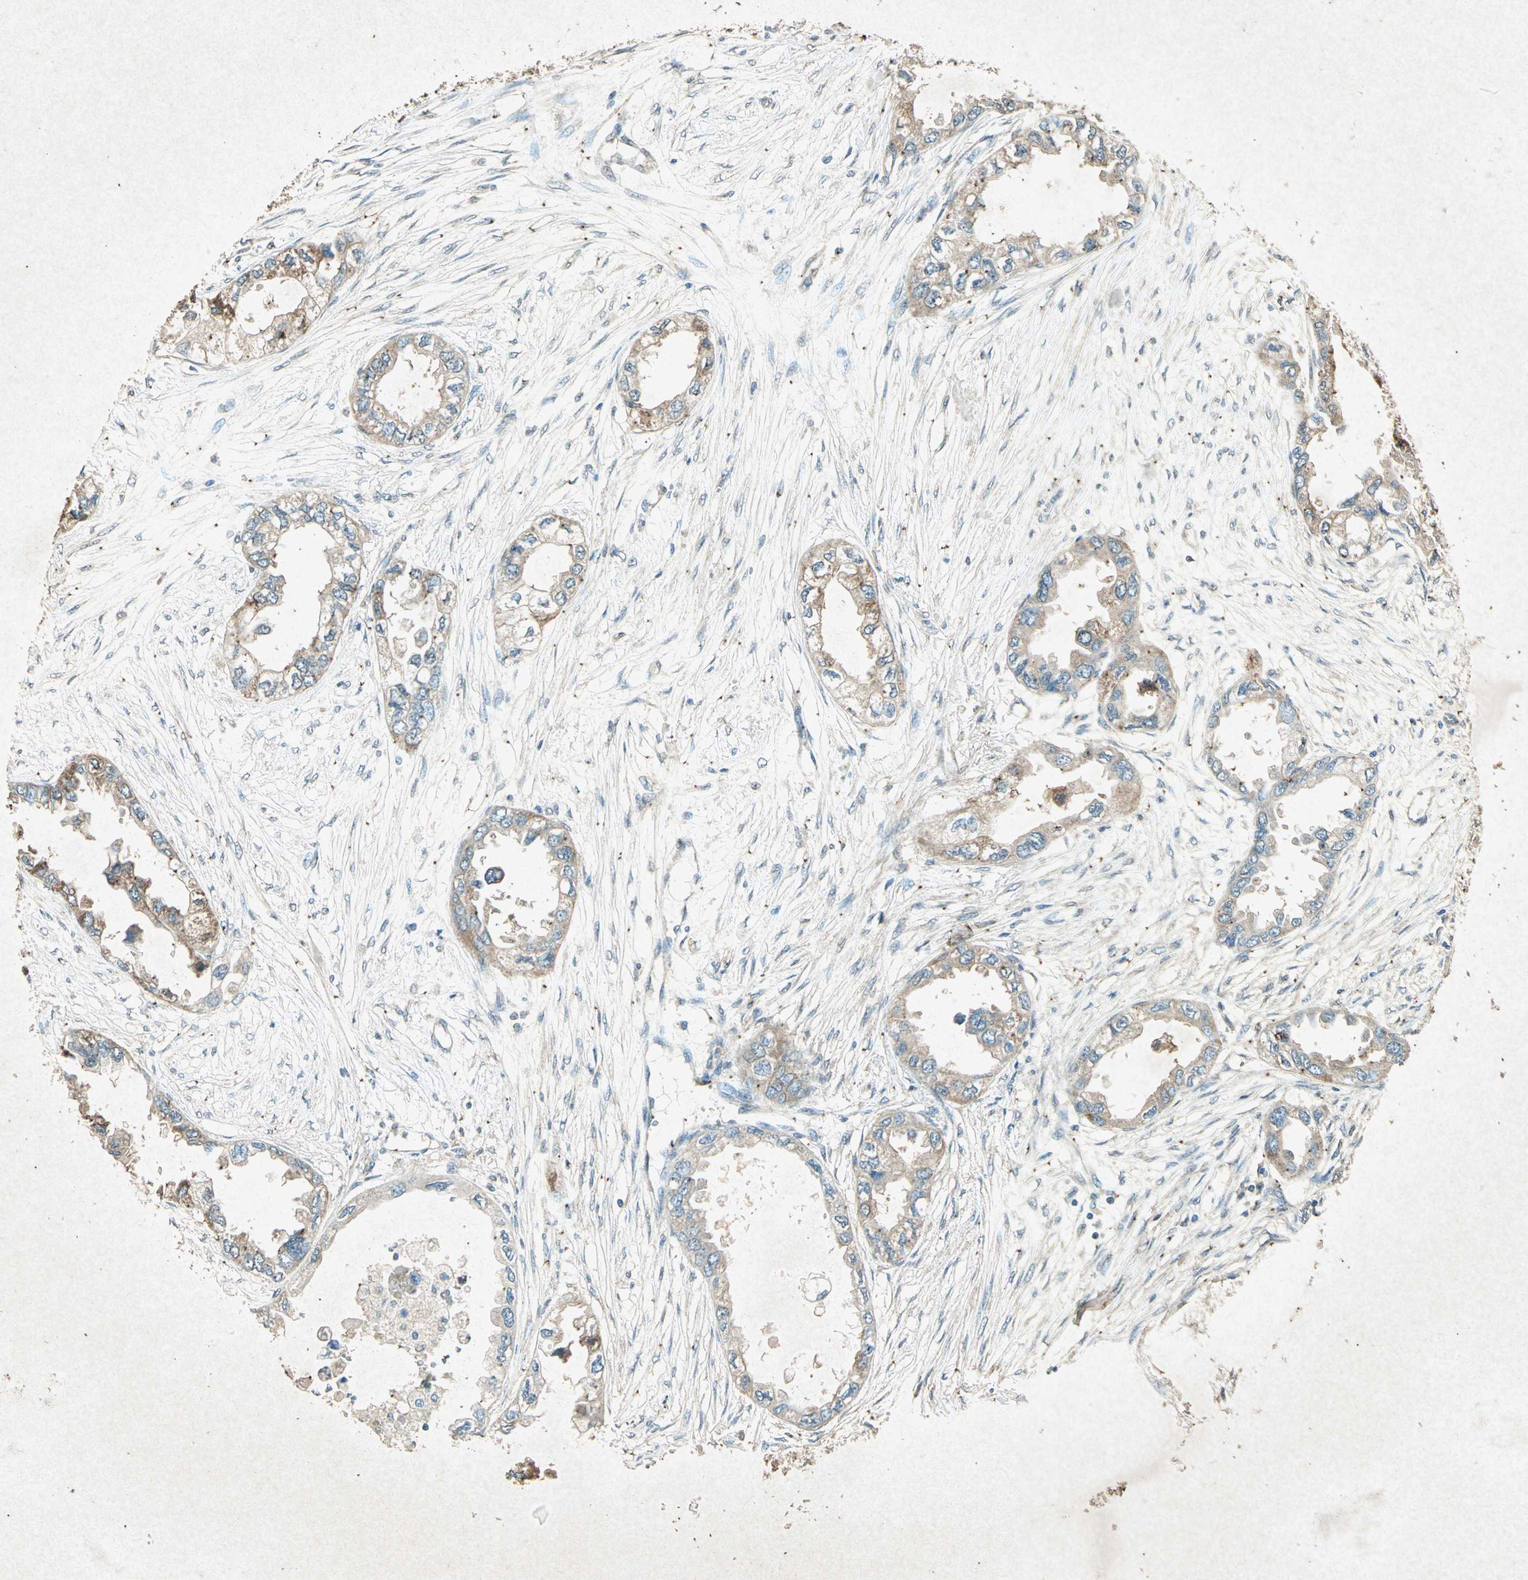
{"staining": {"intensity": "weak", "quantity": "25%-75%", "location": "cytoplasmic/membranous"}, "tissue": "endometrial cancer", "cell_type": "Tumor cells", "image_type": "cancer", "snomed": [{"axis": "morphology", "description": "Adenocarcinoma, NOS"}, {"axis": "topography", "description": "Endometrium"}], "caption": "Weak cytoplasmic/membranous staining is present in about 25%-75% of tumor cells in adenocarcinoma (endometrial).", "gene": "PSEN1", "patient": {"sex": "female", "age": 67}}